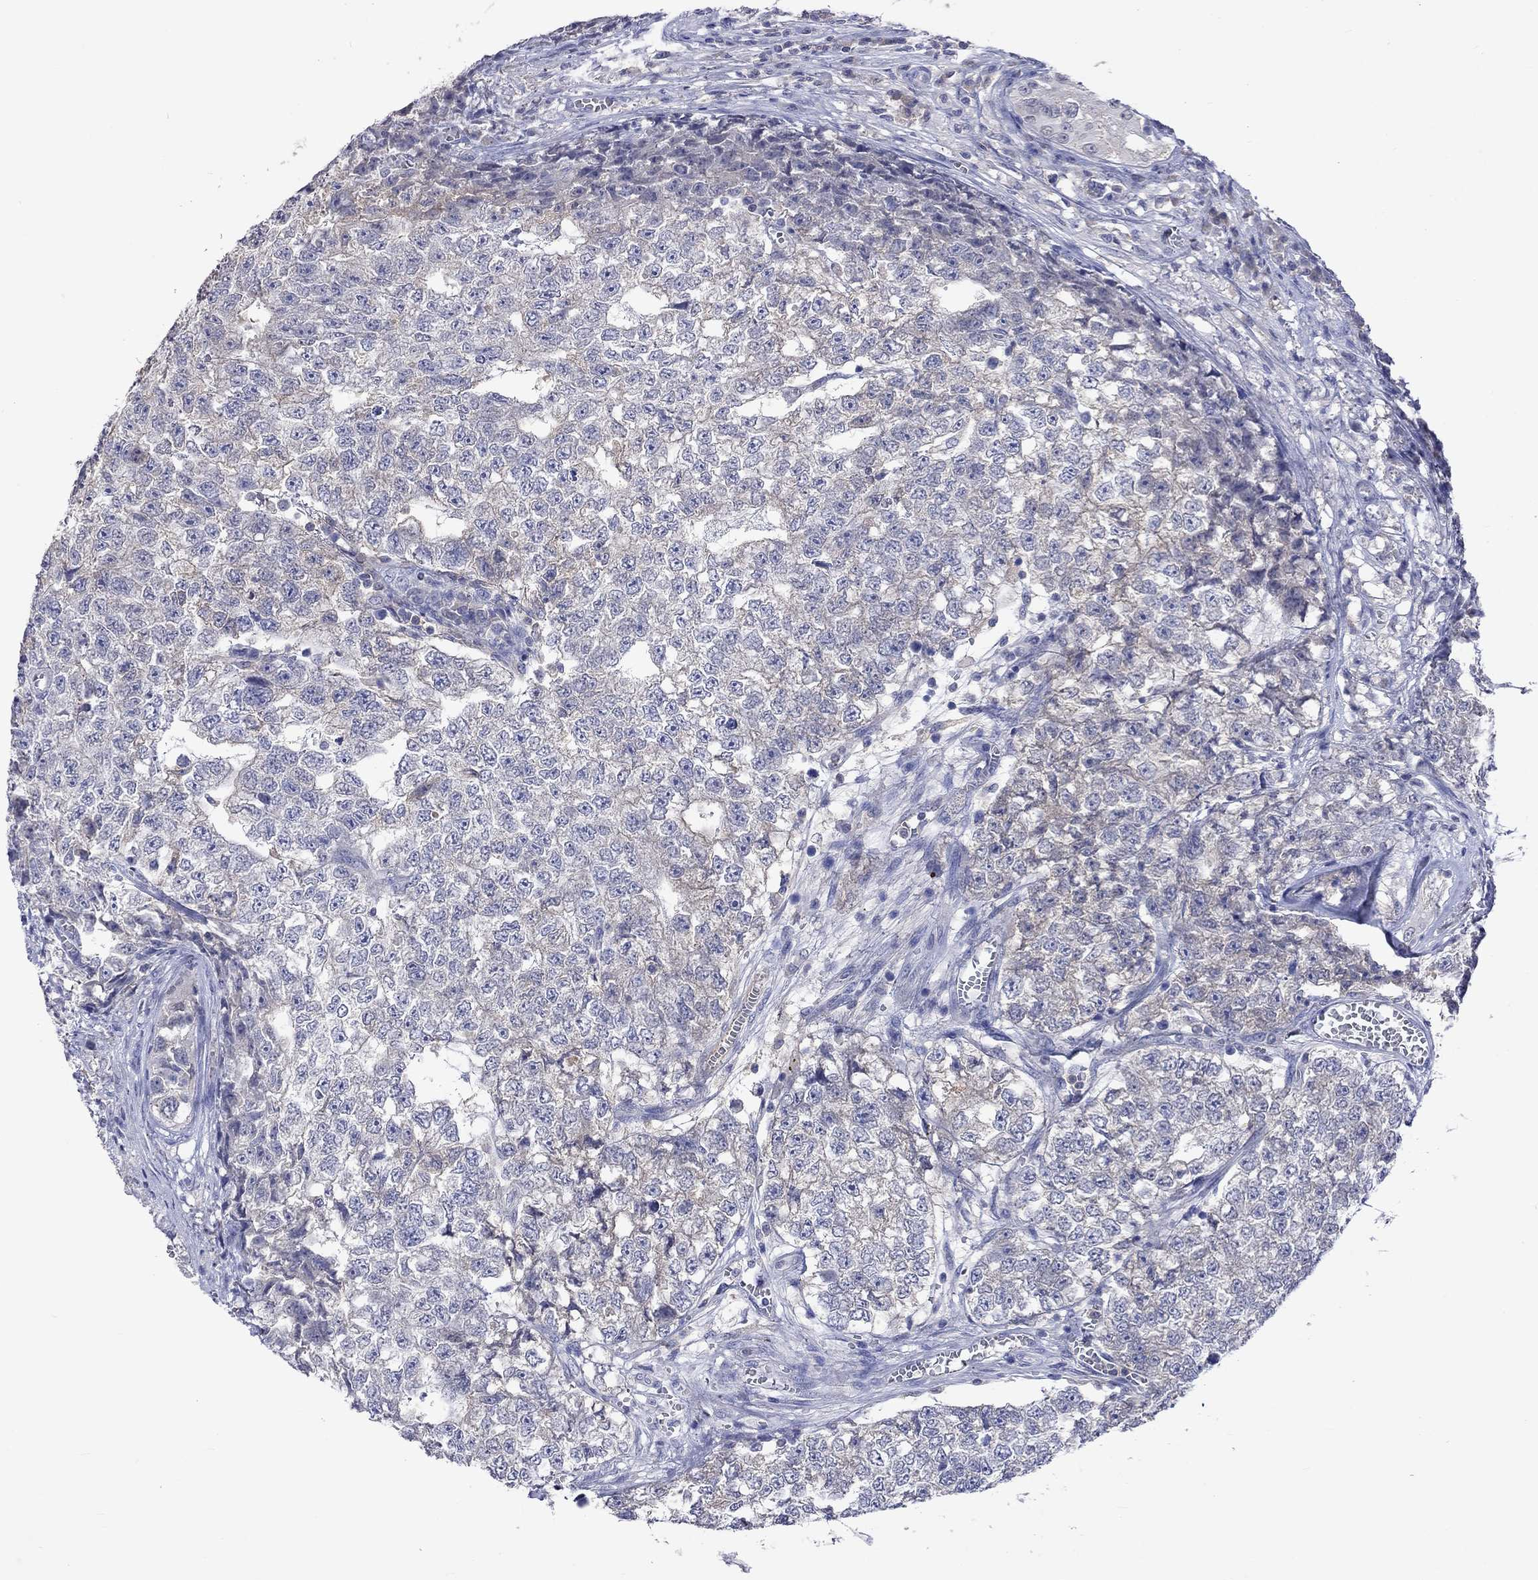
{"staining": {"intensity": "negative", "quantity": "none", "location": "none"}, "tissue": "testis cancer", "cell_type": "Tumor cells", "image_type": "cancer", "snomed": [{"axis": "morphology", "description": "Seminoma, NOS"}, {"axis": "morphology", "description": "Carcinoma, Embryonal, NOS"}, {"axis": "topography", "description": "Testis"}], "caption": "An image of human testis cancer is negative for staining in tumor cells. Brightfield microscopy of immunohistochemistry (IHC) stained with DAB (3,3'-diaminobenzidine) (brown) and hematoxylin (blue), captured at high magnification.", "gene": "LRFN4", "patient": {"sex": "male", "age": 22}}